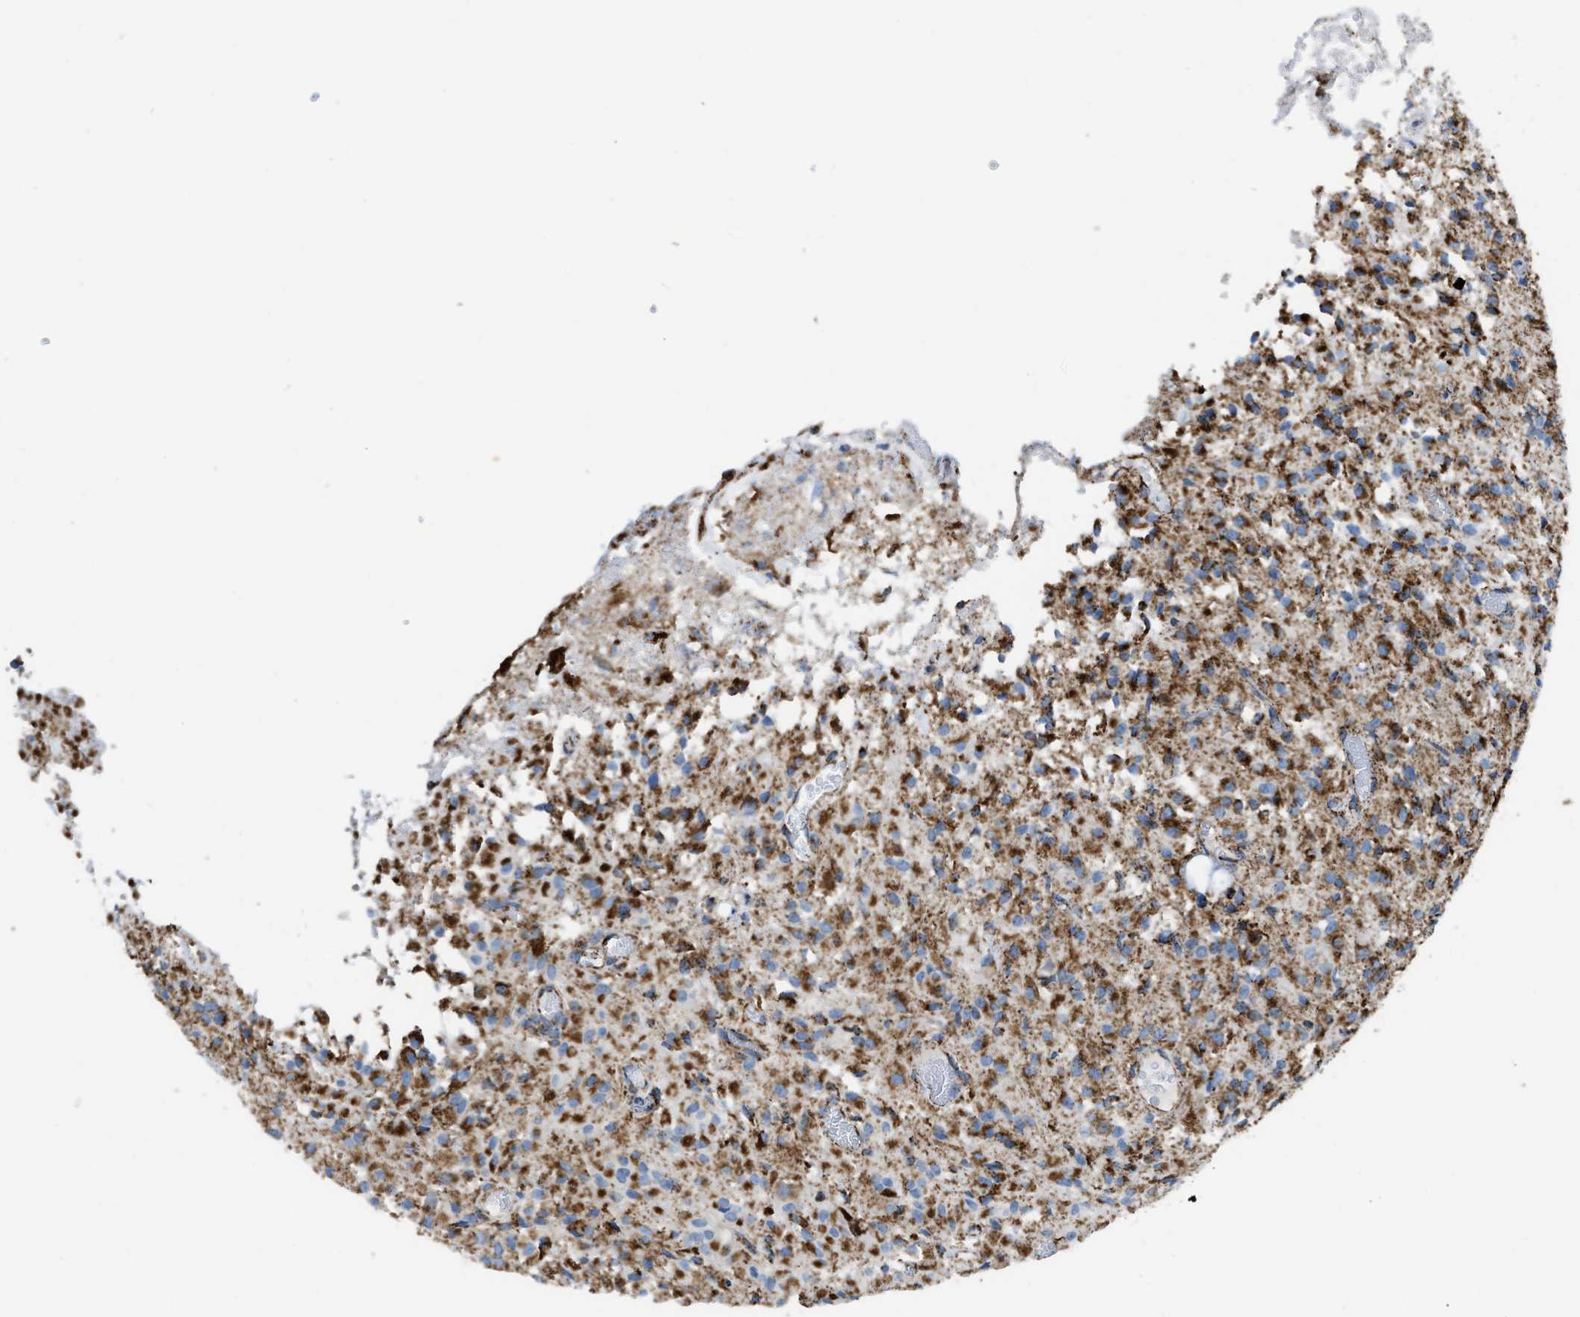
{"staining": {"intensity": "moderate", "quantity": ">75%", "location": "cytoplasmic/membranous"}, "tissue": "glioma", "cell_type": "Tumor cells", "image_type": "cancer", "snomed": [{"axis": "morphology", "description": "Glioma, malignant, High grade"}, {"axis": "topography", "description": "Brain"}], "caption": "This is a histology image of immunohistochemistry (IHC) staining of malignant glioma (high-grade), which shows moderate staining in the cytoplasmic/membranous of tumor cells.", "gene": "ETFB", "patient": {"sex": "female", "age": 59}}